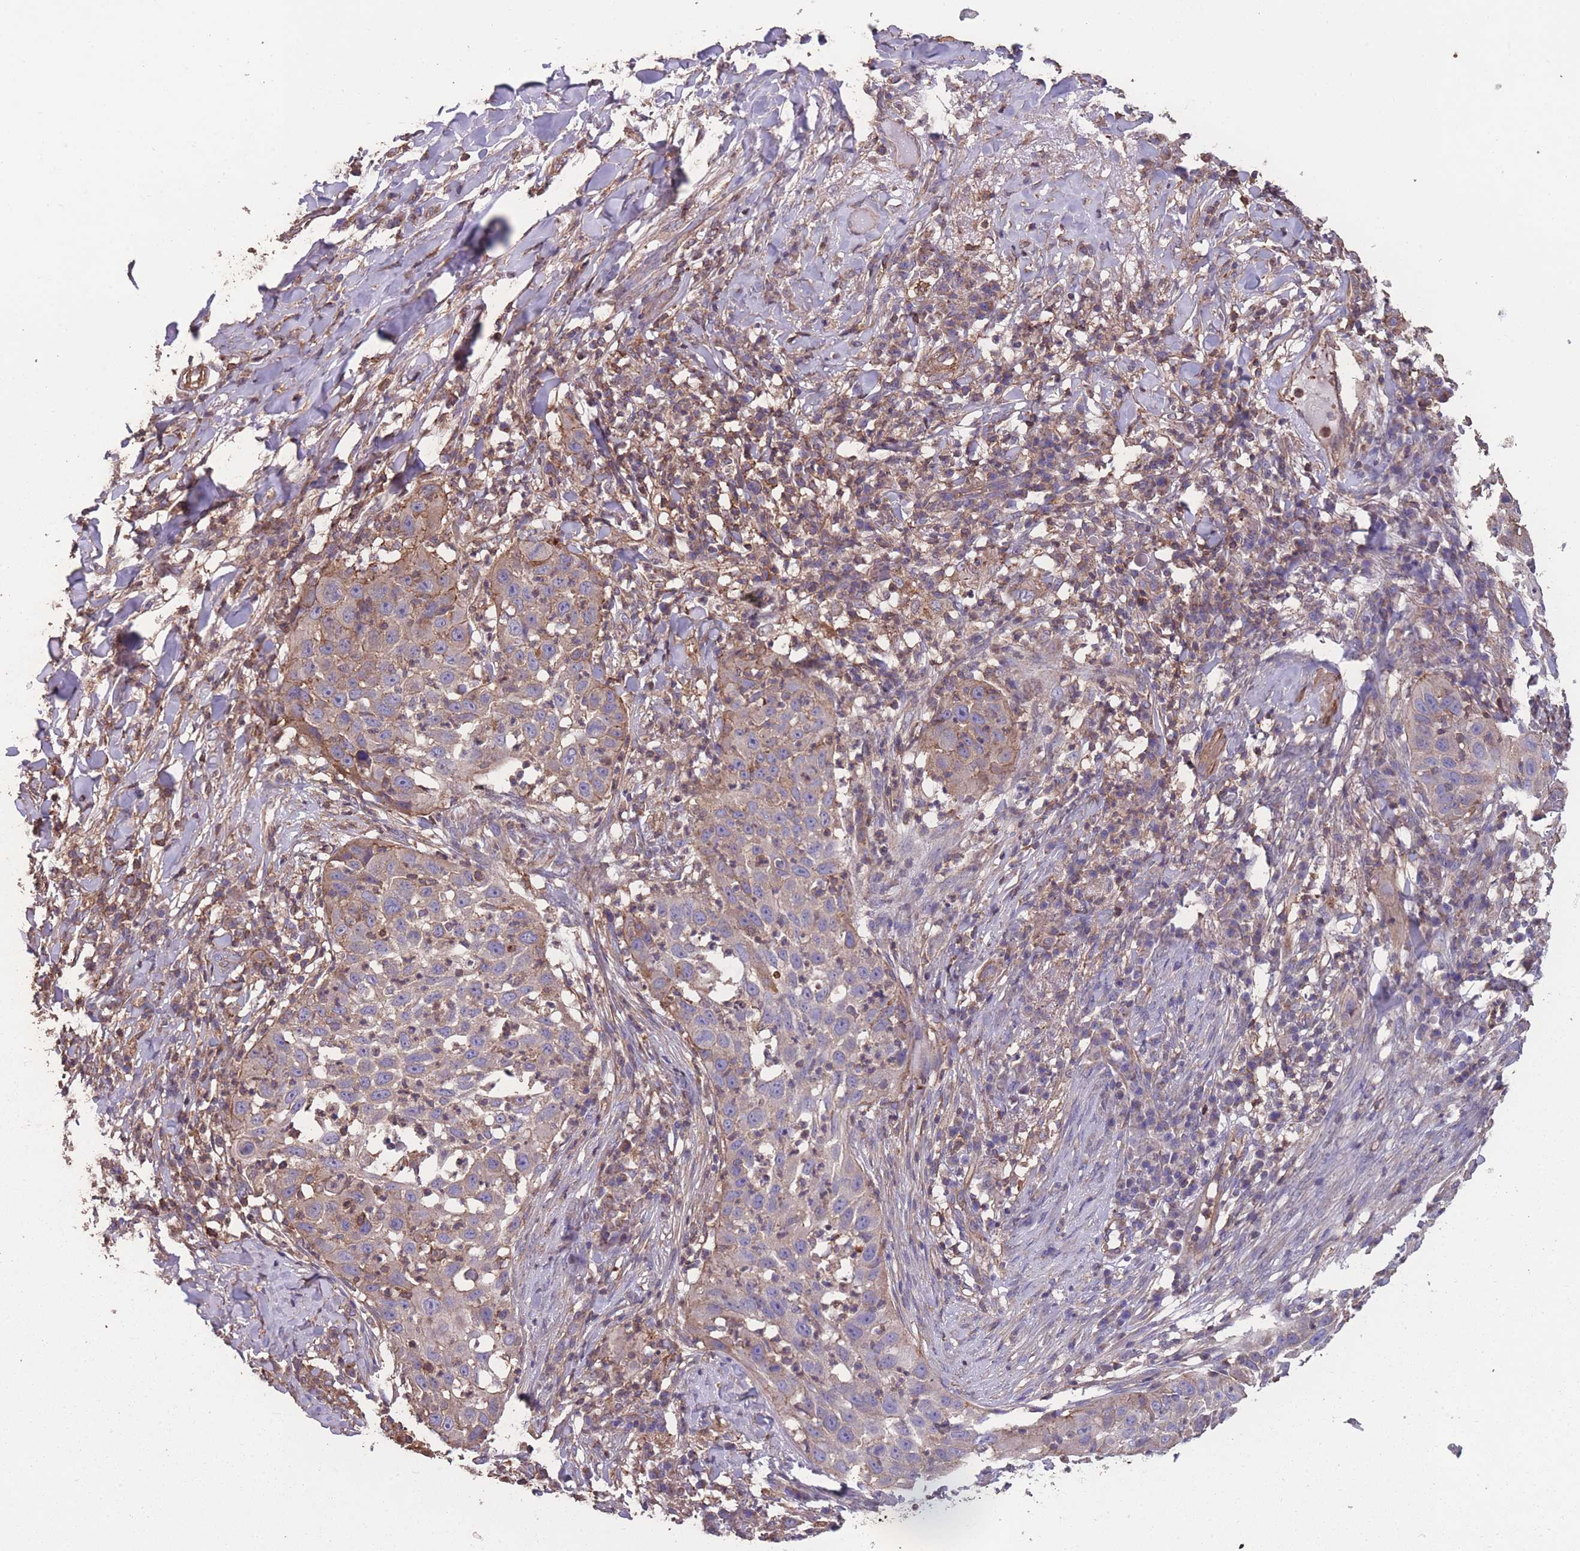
{"staining": {"intensity": "weak", "quantity": ">75%", "location": "cytoplasmic/membranous"}, "tissue": "skin cancer", "cell_type": "Tumor cells", "image_type": "cancer", "snomed": [{"axis": "morphology", "description": "Squamous cell carcinoma, NOS"}, {"axis": "topography", "description": "Skin"}], "caption": "Skin cancer was stained to show a protein in brown. There is low levels of weak cytoplasmic/membranous staining in approximately >75% of tumor cells.", "gene": "NUDT21", "patient": {"sex": "female", "age": 44}}